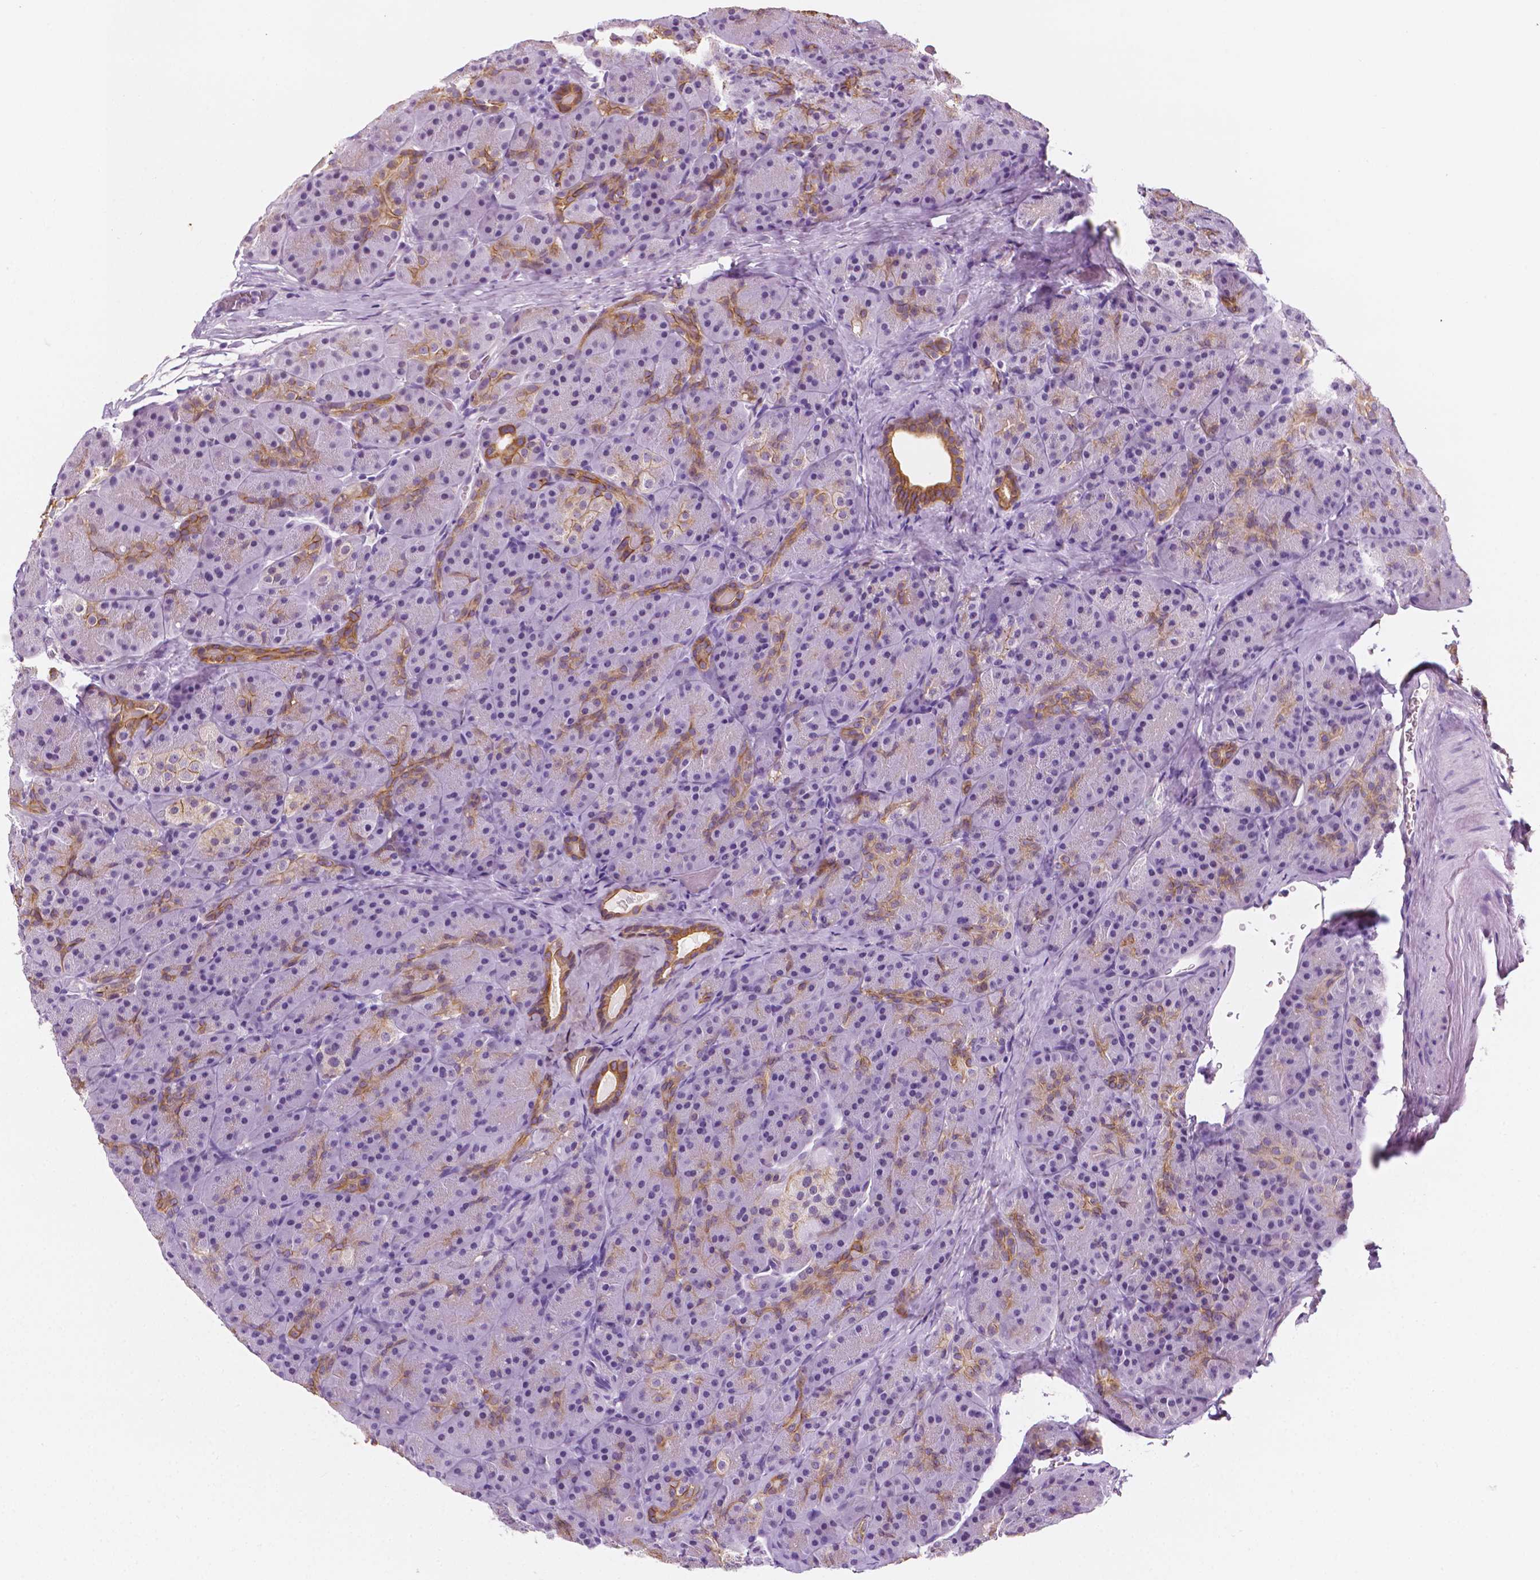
{"staining": {"intensity": "moderate", "quantity": "<25%", "location": "cytoplasmic/membranous"}, "tissue": "pancreas", "cell_type": "Exocrine glandular cells", "image_type": "normal", "snomed": [{"axis": "morphology", "description": "Normal tissue, NOS"}, {"axis": "topography", "description": "Pancreas"}], "caption": "A high-resolution histopathology image shows immunohistochemistry (IHC) staining of unremarkable pancreas, which shows moderate cytoplasmic/membranous staining in about <25% of exocrine glandular cells.", "gene": "PPL", "patient": {"sex": "male", "age": 57}}